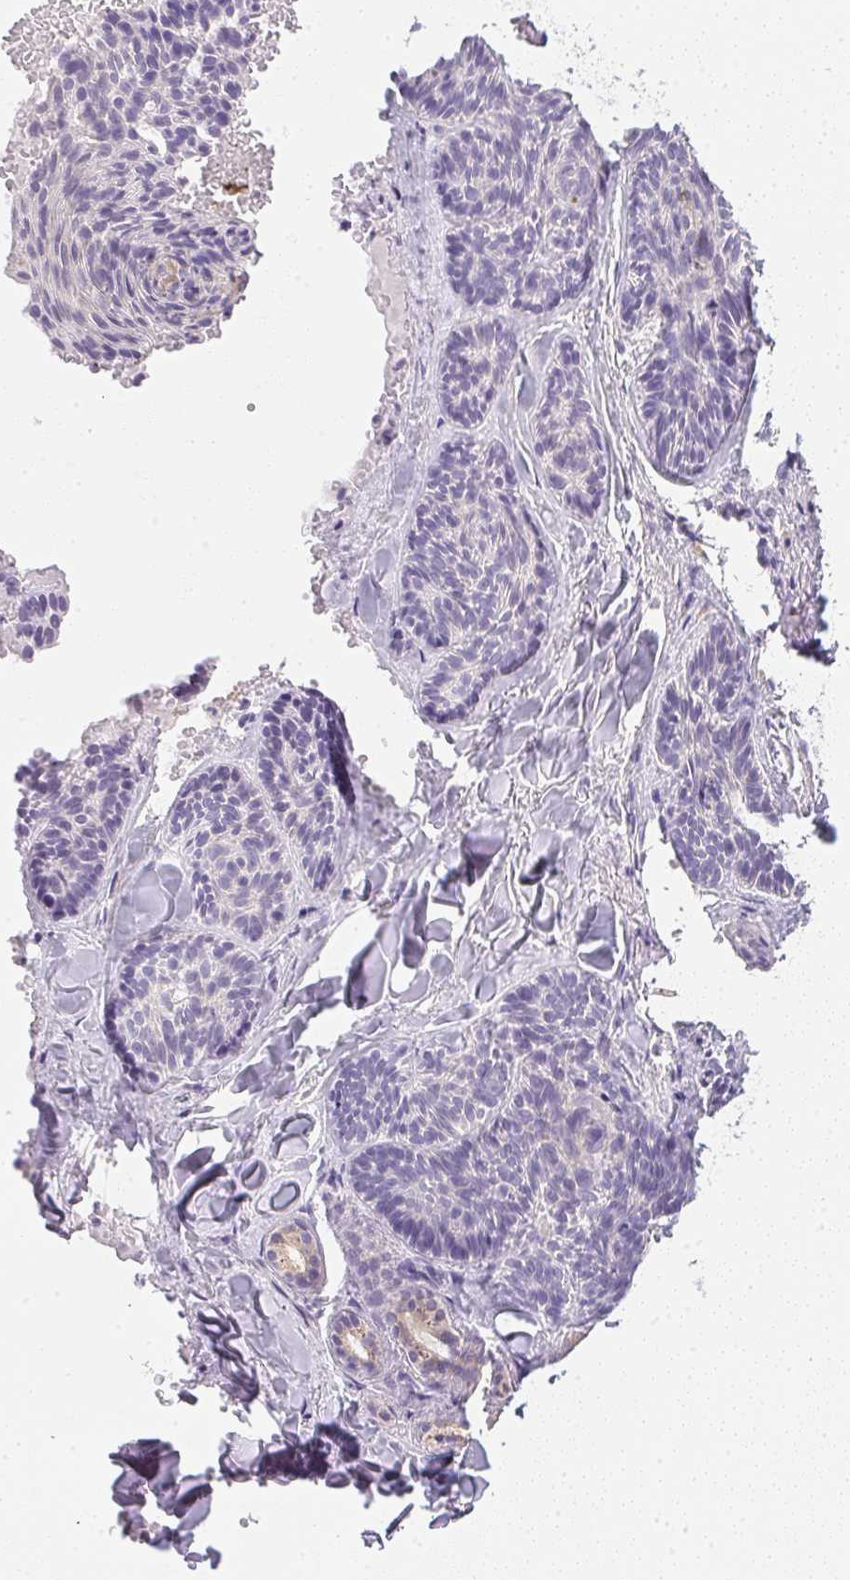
{"staining": {"intensity": "negative", "quantity": "none", "location": "none"}, "tissue": "skin cancer", "cell_type": "Tumor cells", "image_type": "cancer", "snomed": [{"axis": "morphology", "description": "Basal cell carcinoma"}, {"axis": "topography", "description": "Skin"}], "caption": "Immunohistochemistry histopathology image of neoplastic tissue: human skin cancer (basal cell carcinoma) stained with DAB demonstrates no significant protein staining in tumor cells.", "gene": "SLC17A7", "patient": {"sex": "male", "age": 81}}